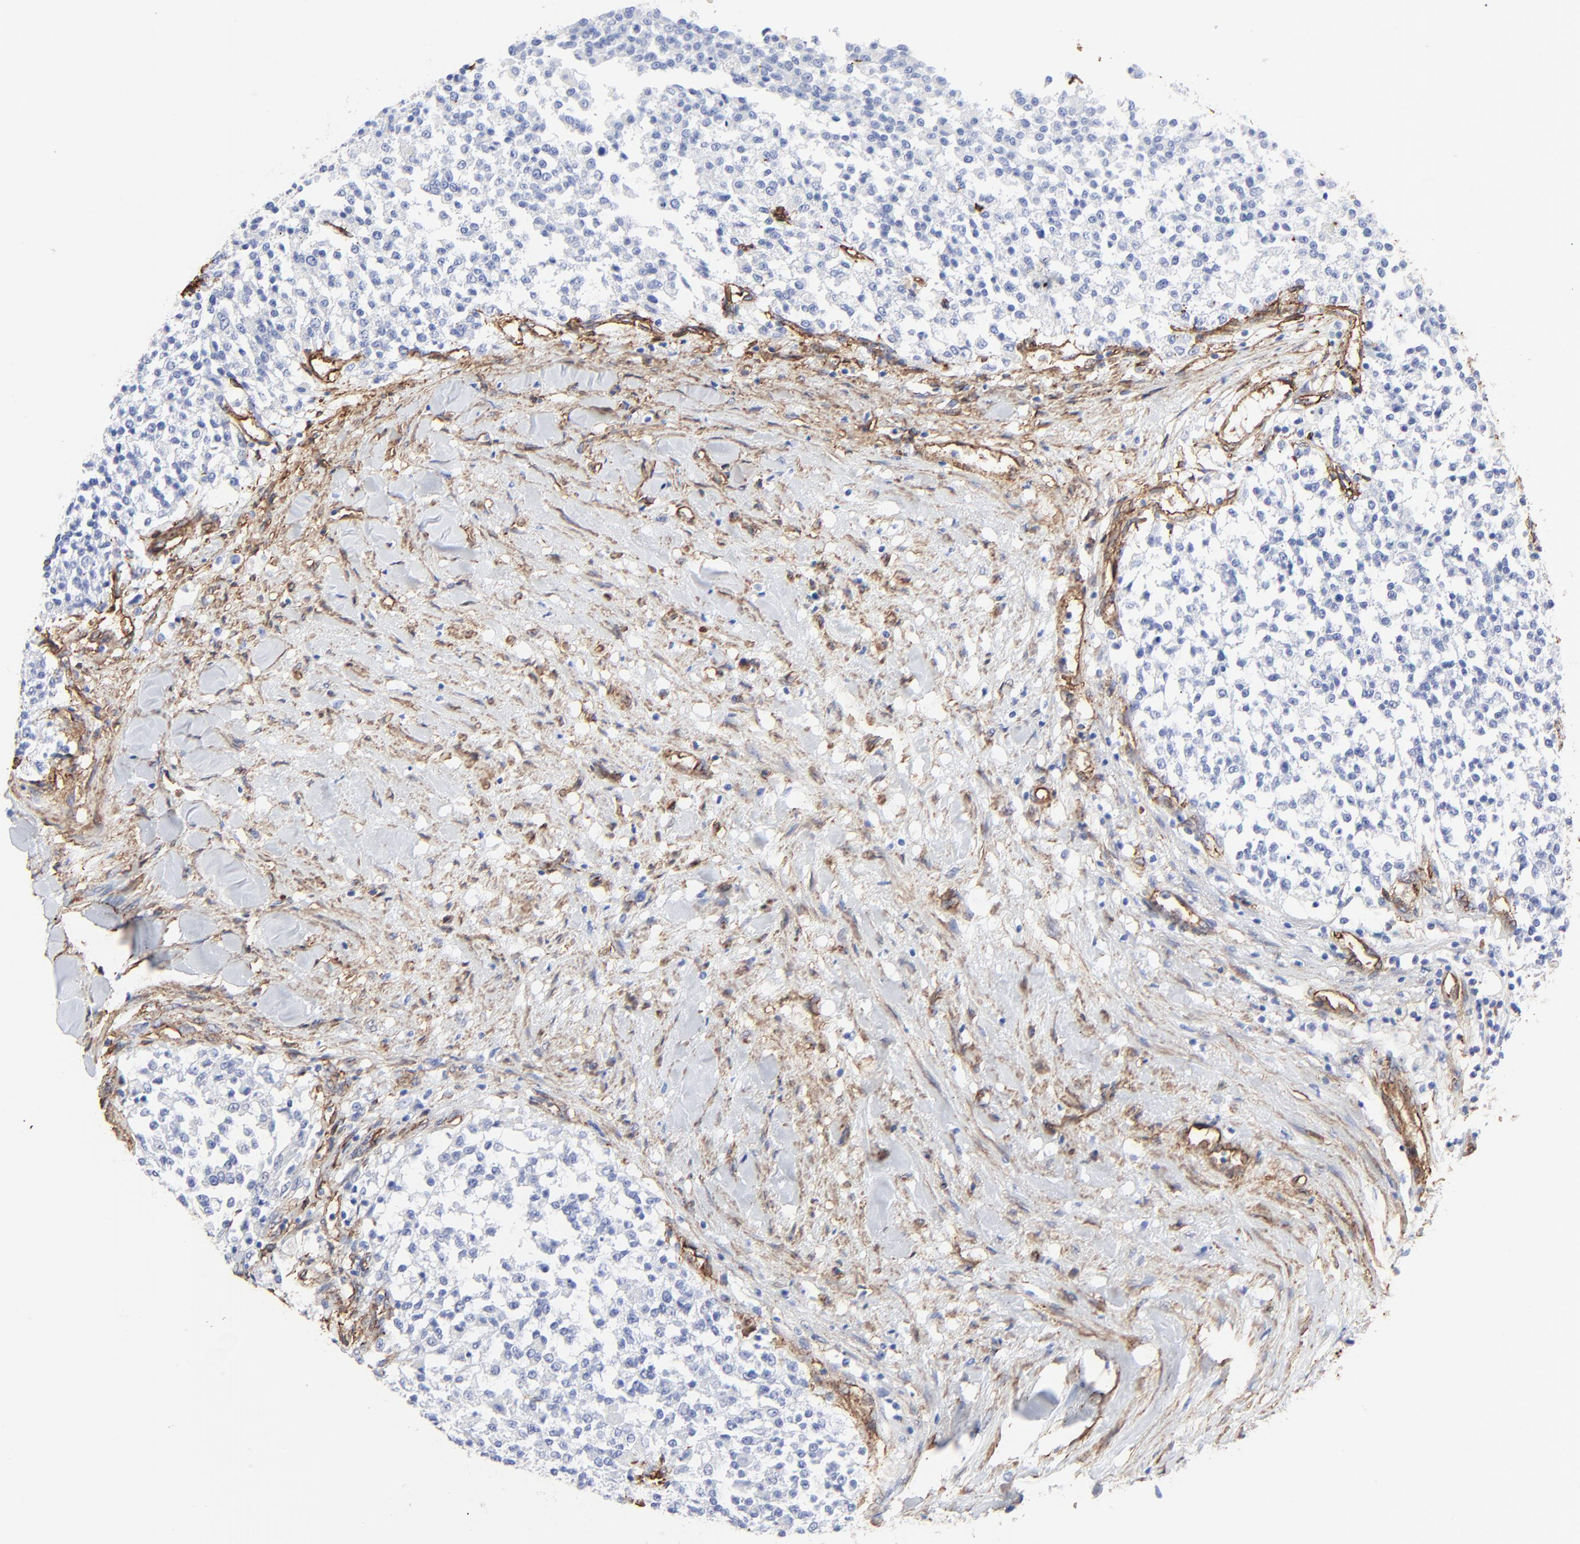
{"staining": {"intensity": "negative", "quantity": "none", "location": "none"}, "tissue": "testis cancer", "cell_type": "Tumor cells", "image_type": "cancer", "snomed": [{"axis": "morphology", "description": "Seminoma, NOS"}, {"axis": "topography", "description": "Testis"}], "caption": "A photomicrograph of human seminoma (testis) is negative for staining in tumor cells. (DAB (3,3'-diaminobenzidine) immunohistochemistry with hematoxylin counter stain).", "gene": "CAV1", "patient": {"sex": "male", "age": 59}}